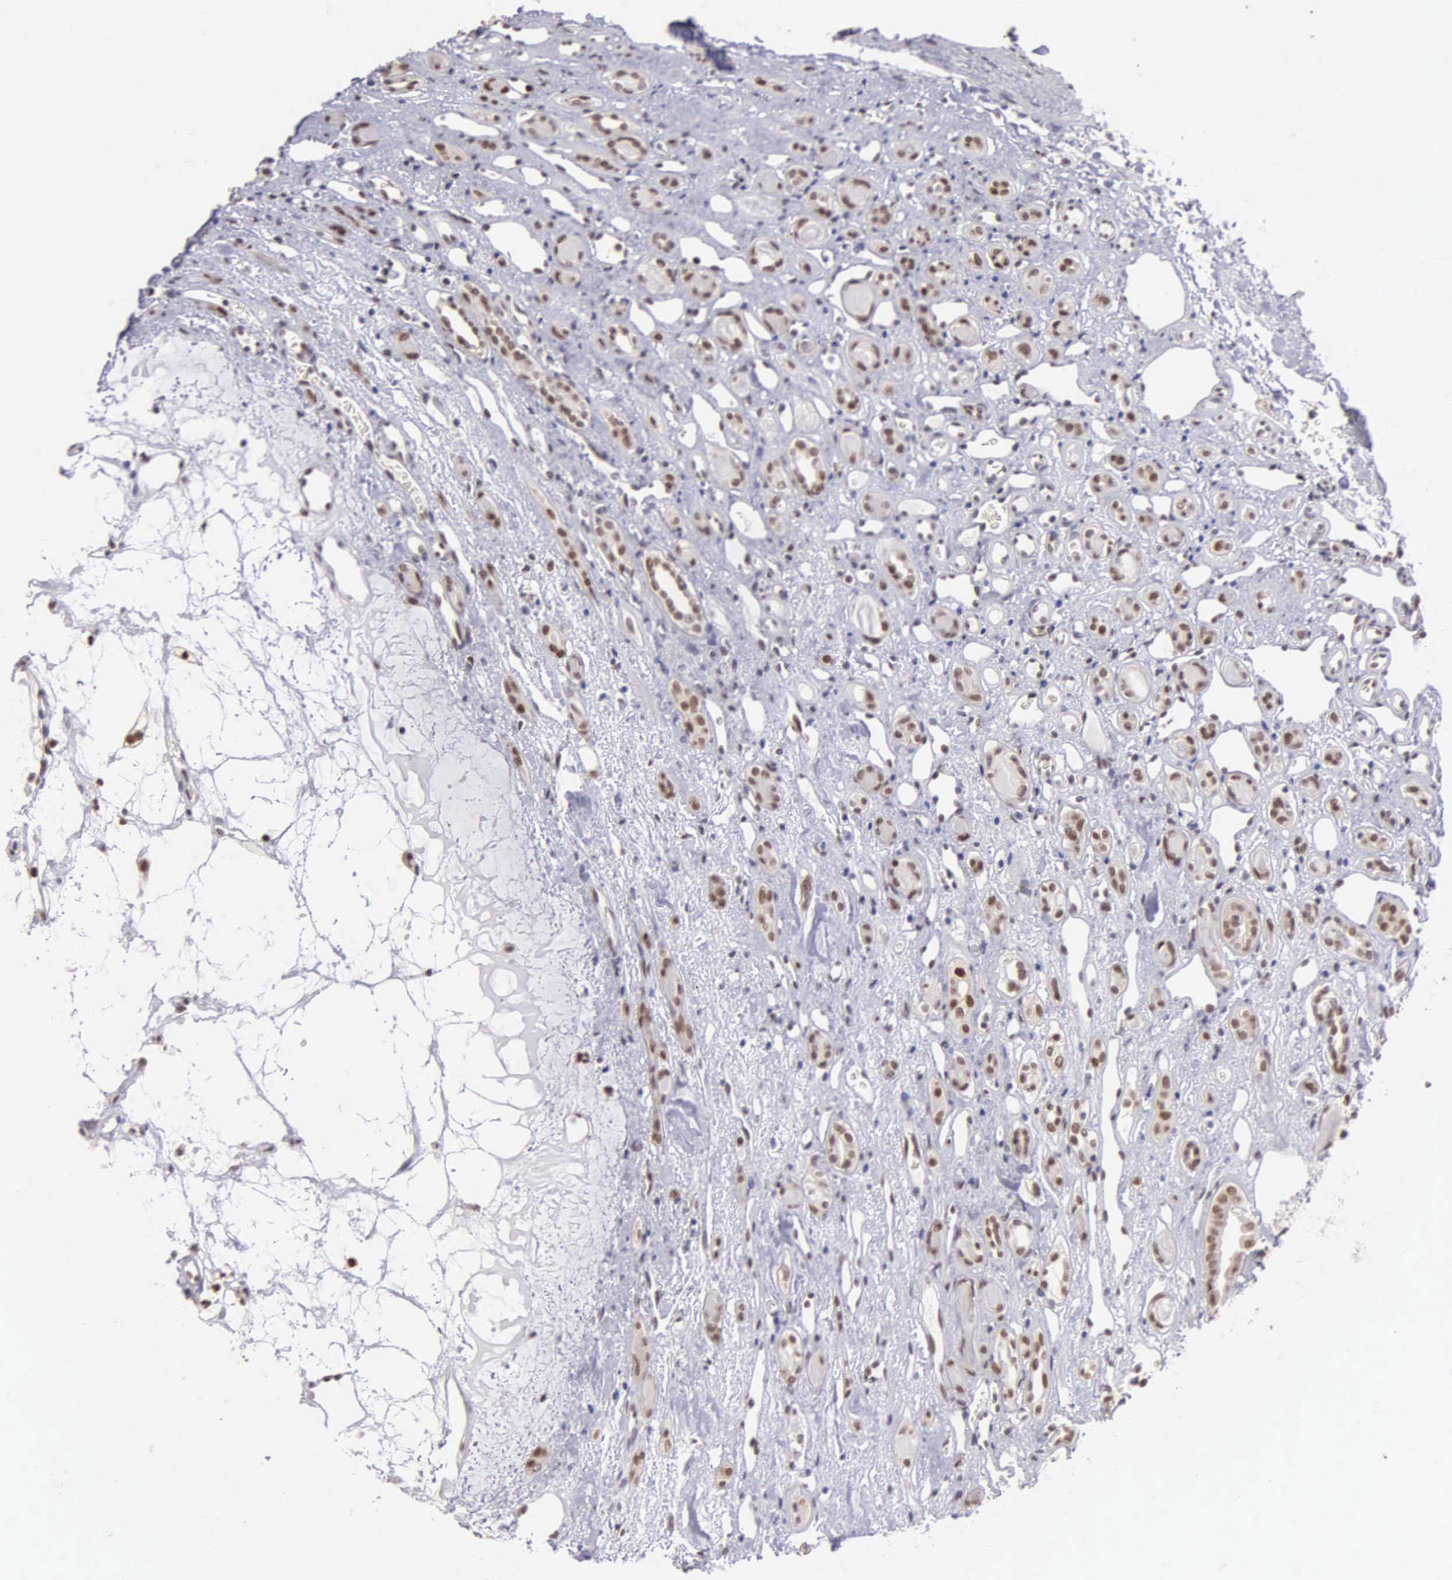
{"staining": {"intensity": "moderate", "quantity": ">75%", "location": "cytoplasmic/membranous,nuclear"}, "tissue": "renal cancer", "cell_type": "Tumor cells", "image_type": "cancer", "snomed": [{"axis": "morphology", "description": "Adenocarcinoma, NOS"}, {"axis": "topography", "description": "Kidney"}], "caption": "Immunohistochemistry (IHC) image of renal cancer stained for a protein (brown), which displays medium levels of moderate cytoplasmic/membranous and nuclear positivity in about >75% of tumor cells.", "gene": "UBR7", "patient": {"sex": "female", "age": 60}}